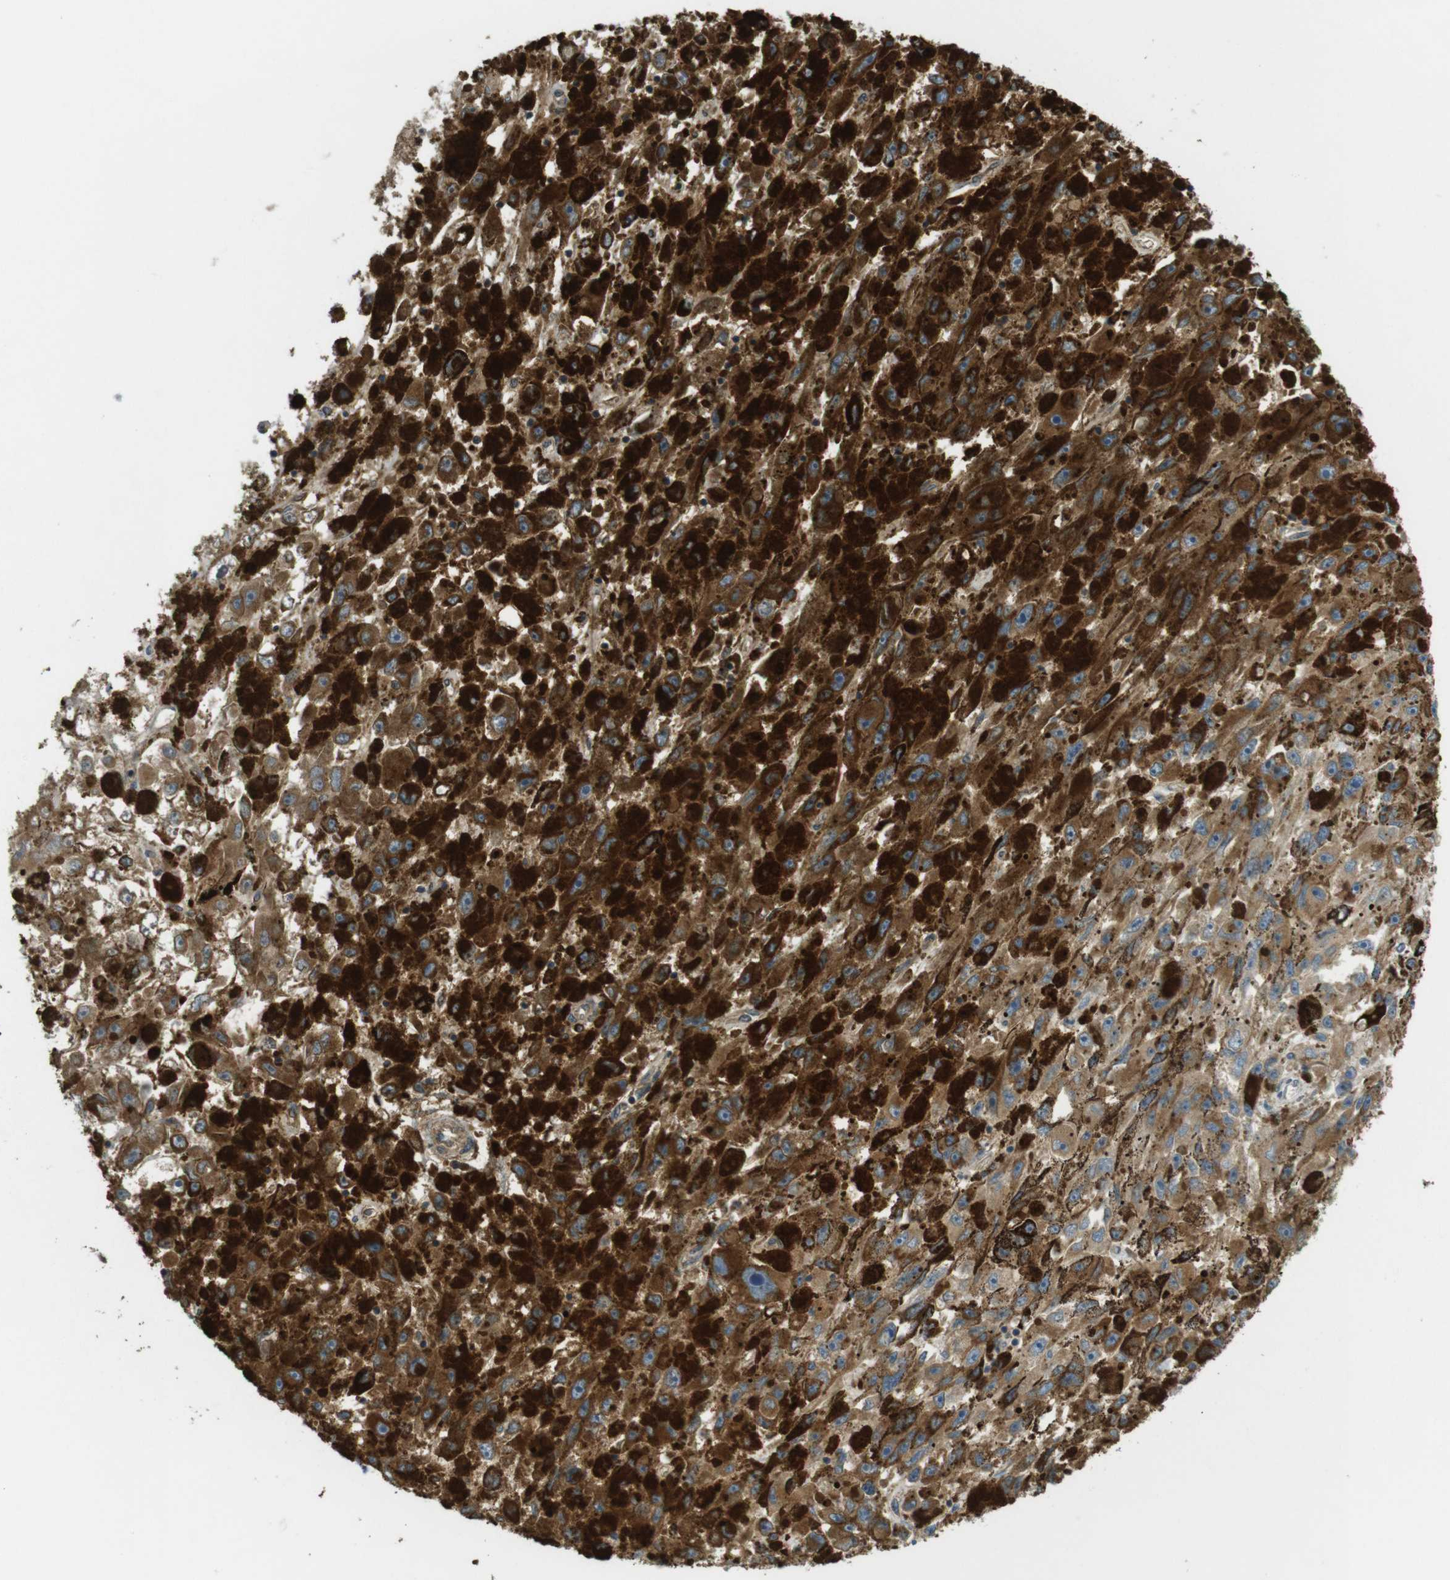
{"staining": {"intensity": "moderate", "quantity": ">75%", "location": "cytoplasmic/membranous"}, "tissue": "melanoma", "cell_type": "Tumor cells", "image_type": "cancer", "snomed": [{"axis": "morphology", "description": "Malignant melanoma, NOS"}, {"axis": "topography", "description": "Skin"}], "caption": "Brown immunohistochemical staining in human malignant melanoma reveals moderate cytoplasmic/membranous staining in approximately >75% of tumor cells.", "gene": "LAMP1", "patient": {"sex": "female", "age": 104}}